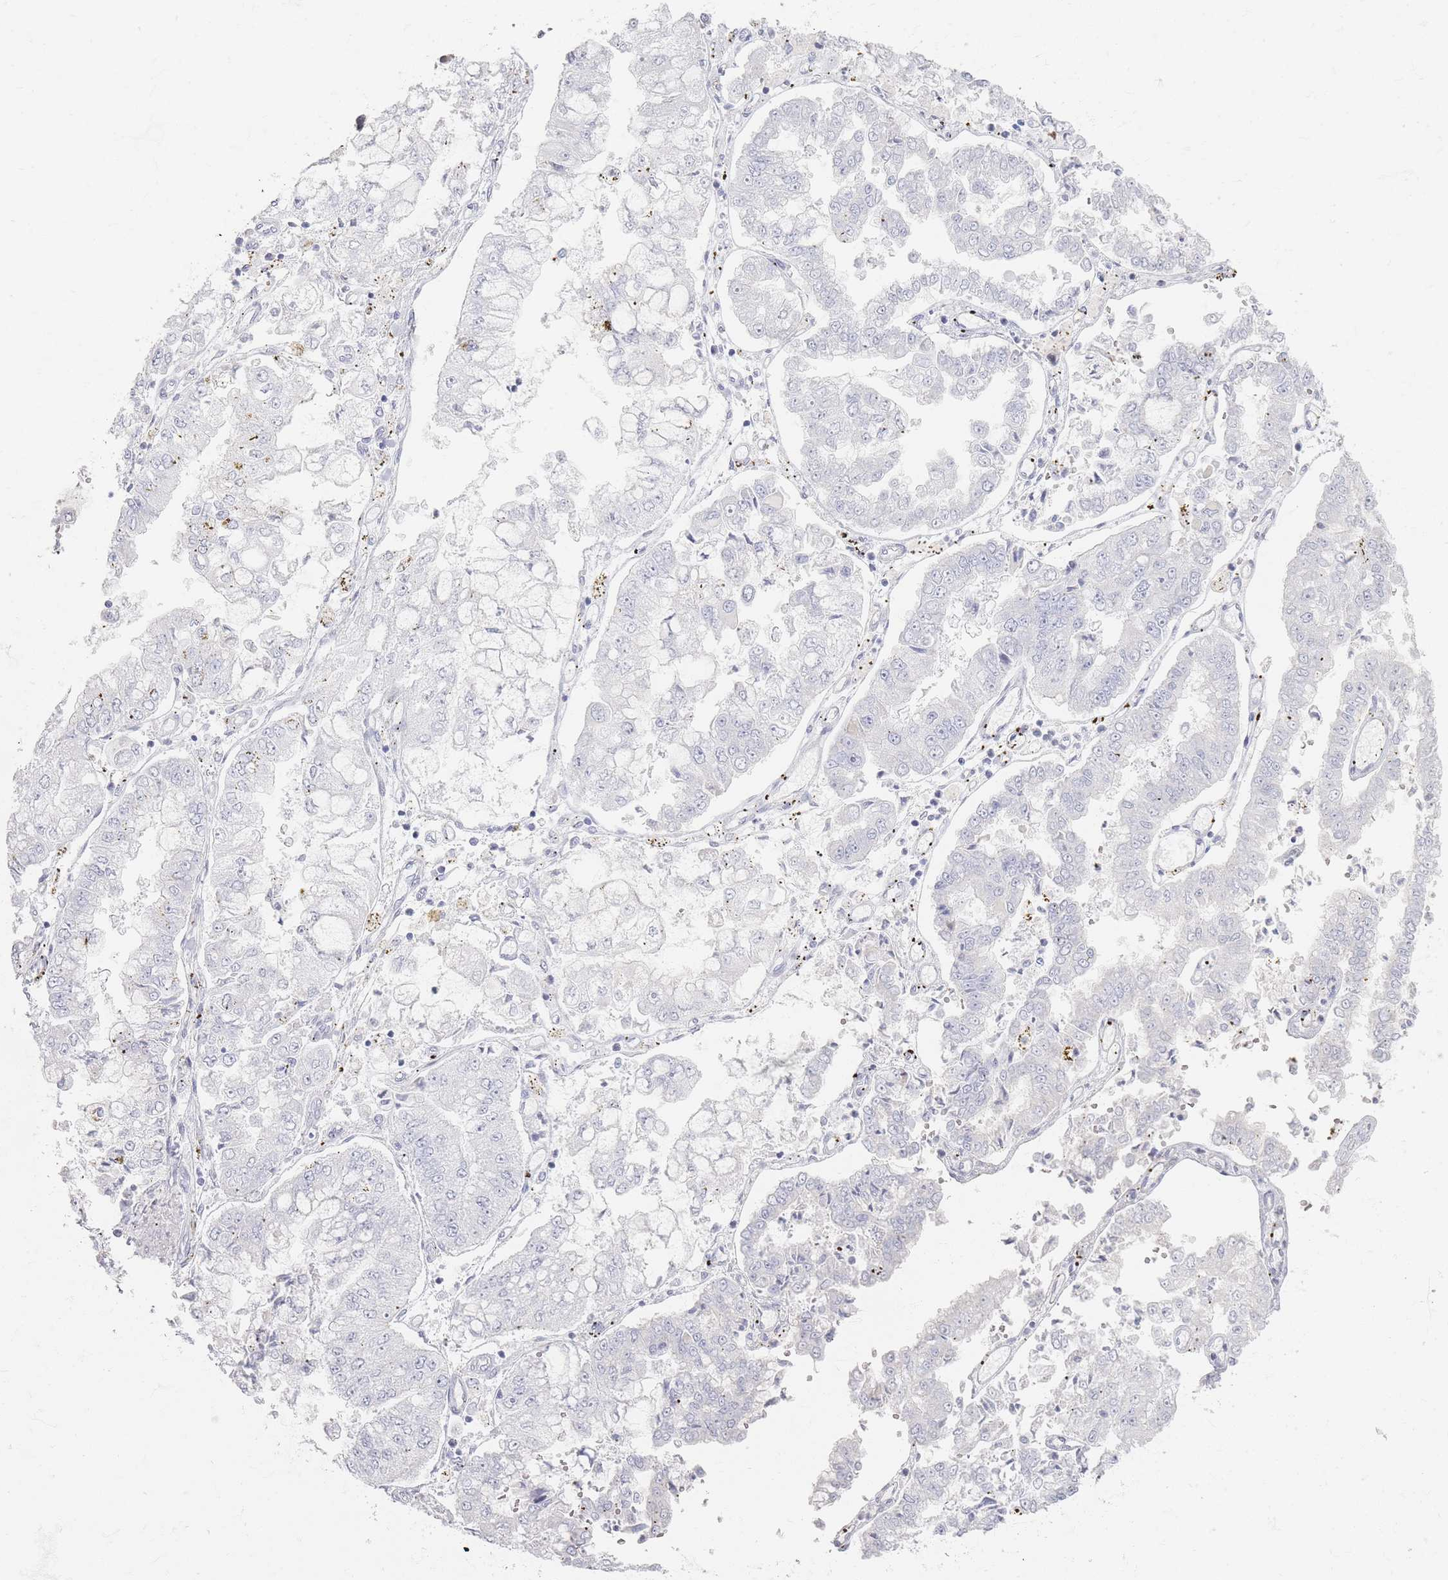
{"staining": {"intensity": "negative", "quantity": "none", "location": "none"}, "tissue": "stomach cancer", "cell_type": "Tumor cells", "image_type": "cancer", "snomed": [{"axis": "morphology", "description": "Adenocarcinoma, NOS"}, {"axis": "topography", "description": "Stomach"}], "caption": "Immunohistochemical staining of human stomach adenocarcinoma shows no significant positivity in tumor cells.", "gene": "SLC2A11", "patient": {"sex": "male", "age": 76}}